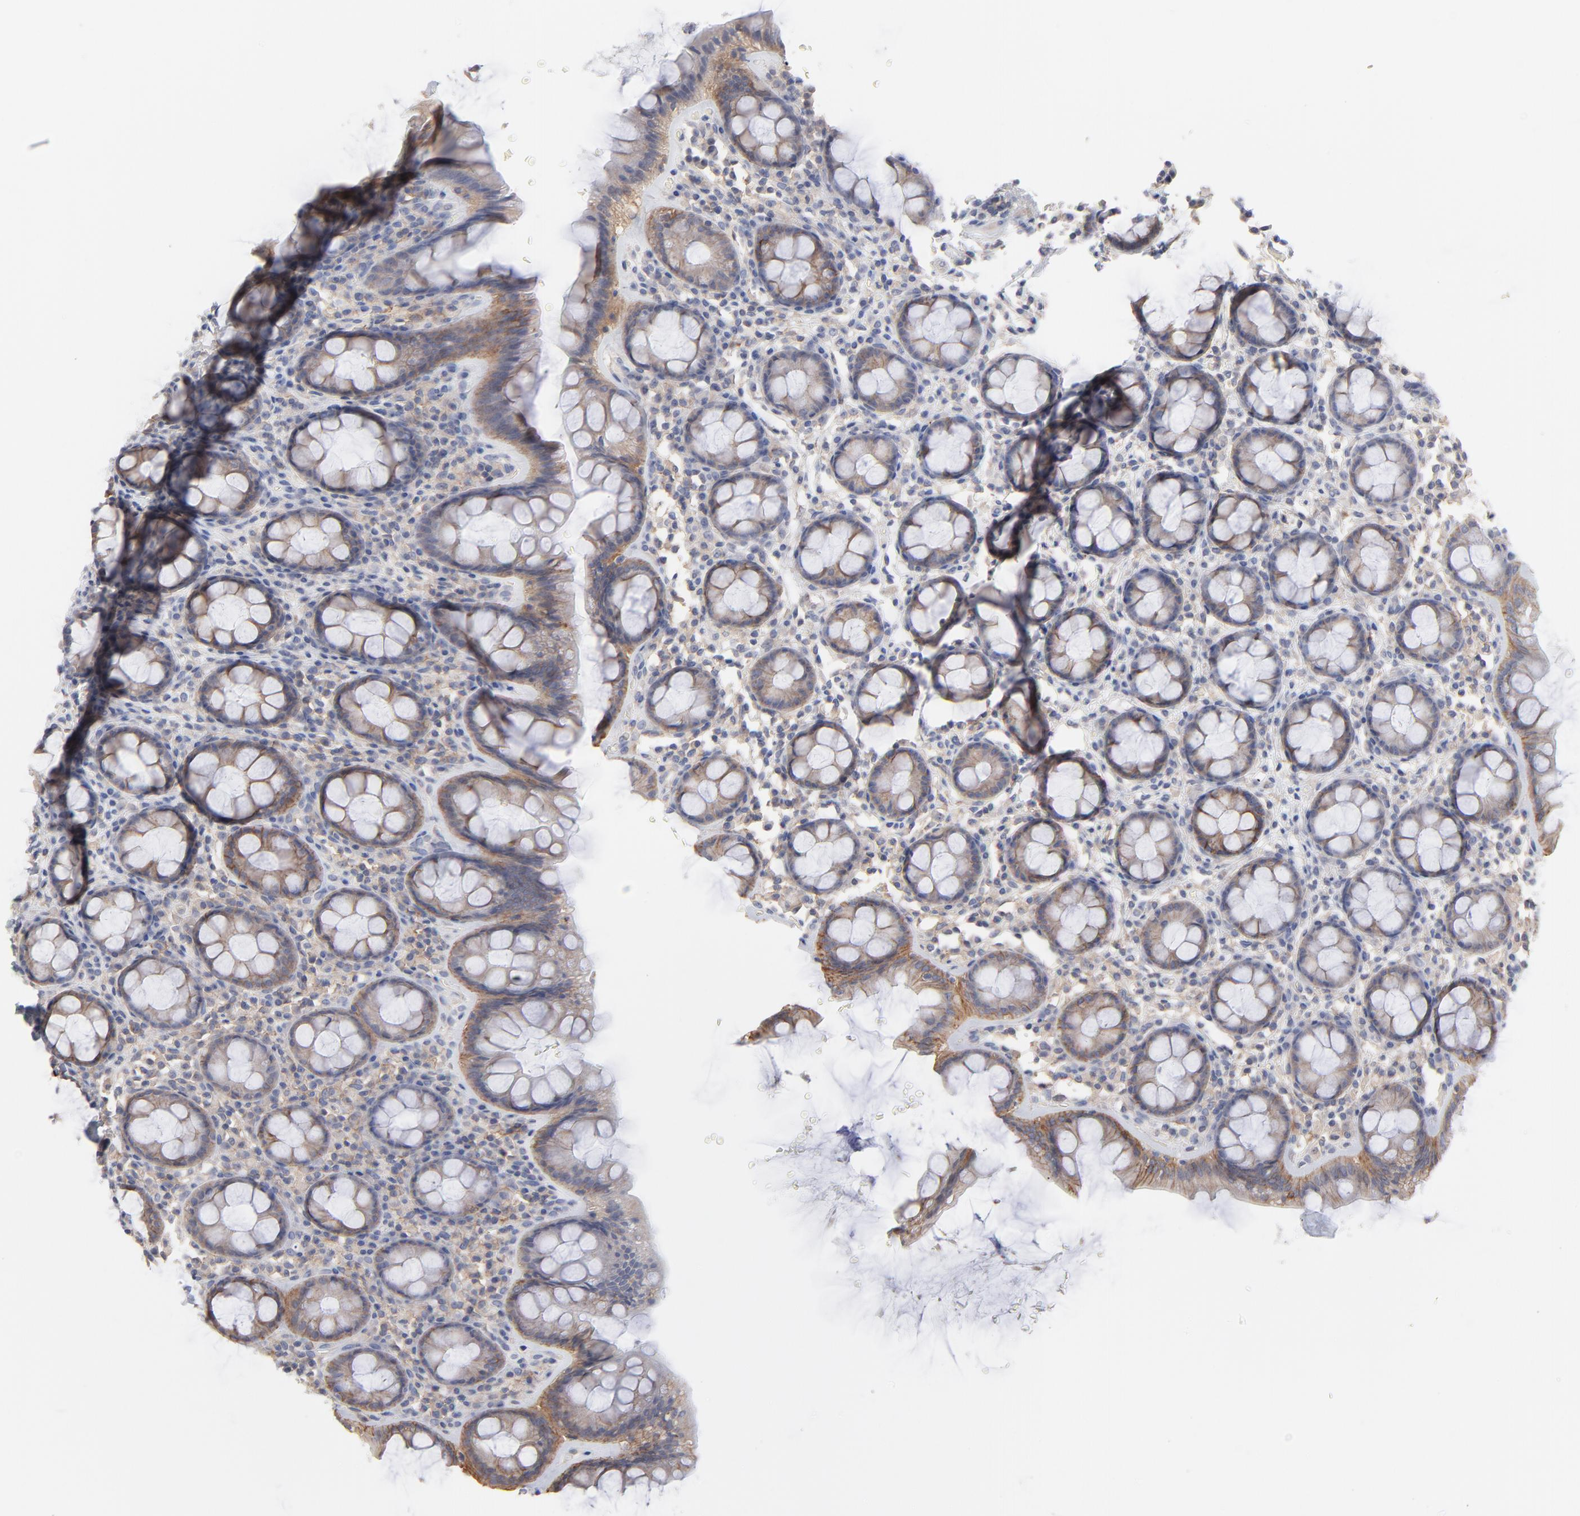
{"staining": {"intensity": "moderate", "quantity": ">75%", "location": "cytoplasmic/membranous"}, "tissue": "rectum", "cell_type": "Glandular cells", "image_type": "normal", "snomed": [{"axis": "morphology", "description": "Normal tissue, NOS"}, {"axis": "topography", "description": "Rectum"}], "caption": "Rectum stained with DAB immunohistochemistry shows medium levels of moderate cytoplasmic/membranous staining in approximately >75% of glandular cells. (IHC, brightfield microscopy, high magnification).", "gene": "SLC16A1", "patient": {"sex": "male", "age": 92}}